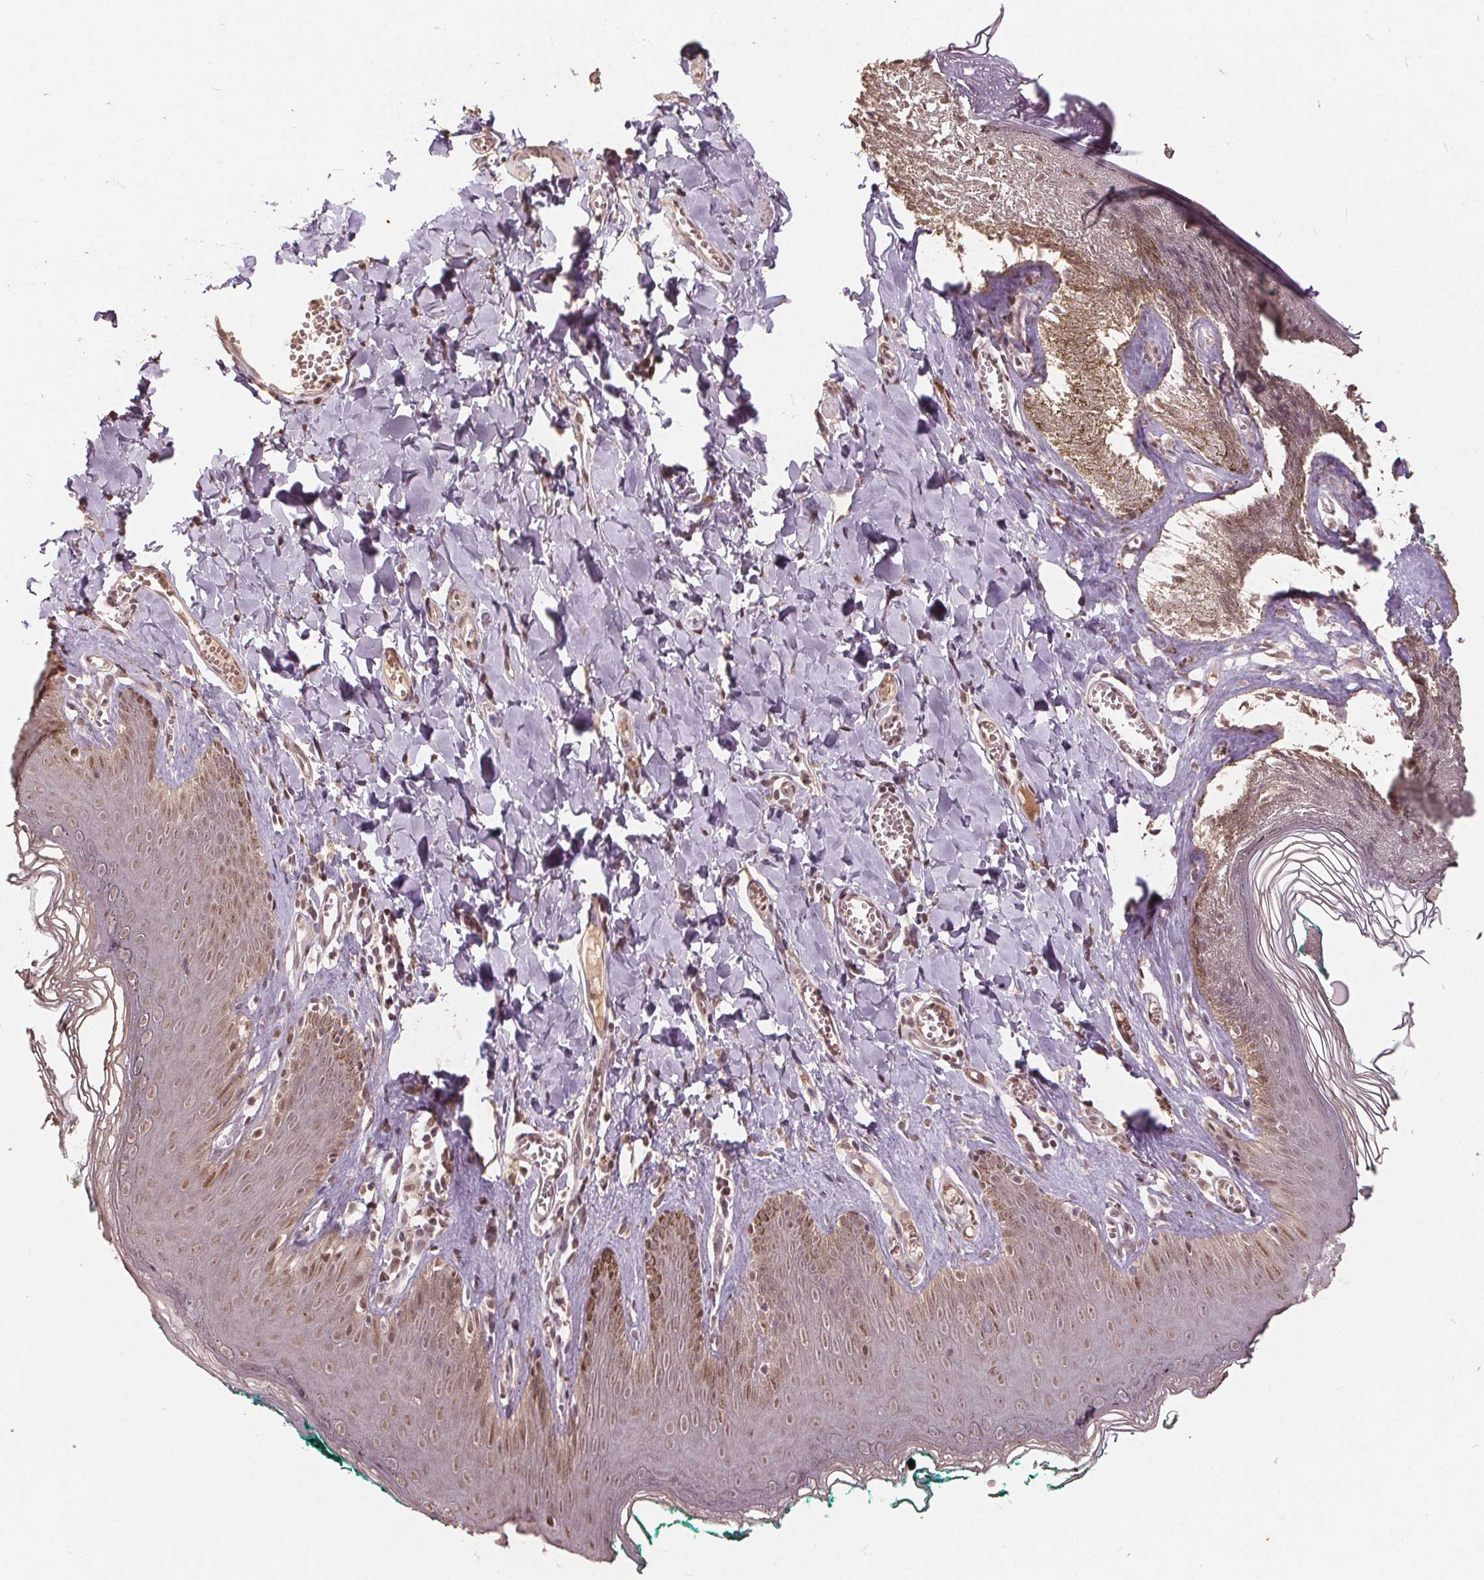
{"staining": {"intensity": "weak", "quantity": "25%-75%", "location": "nuclear"}, "tissue": "skin", "cell_type": "Epidermal cells", "image_type": "normal", "snomed": [{"axis": "morphology", "description": "Normal tissue, NOS"}, {"axis": "topography", "description": "Vulva"}, {"axis": "topography", "description": "Peripheral nerve tissue"}], "caption": "Protein analysis of unremarkable skin demonstrates weak nuclear expression in about 25%-75% of epidermal cells.", "gene": "DNMT3B", "patient": {"sex": "female", "age": 66}}